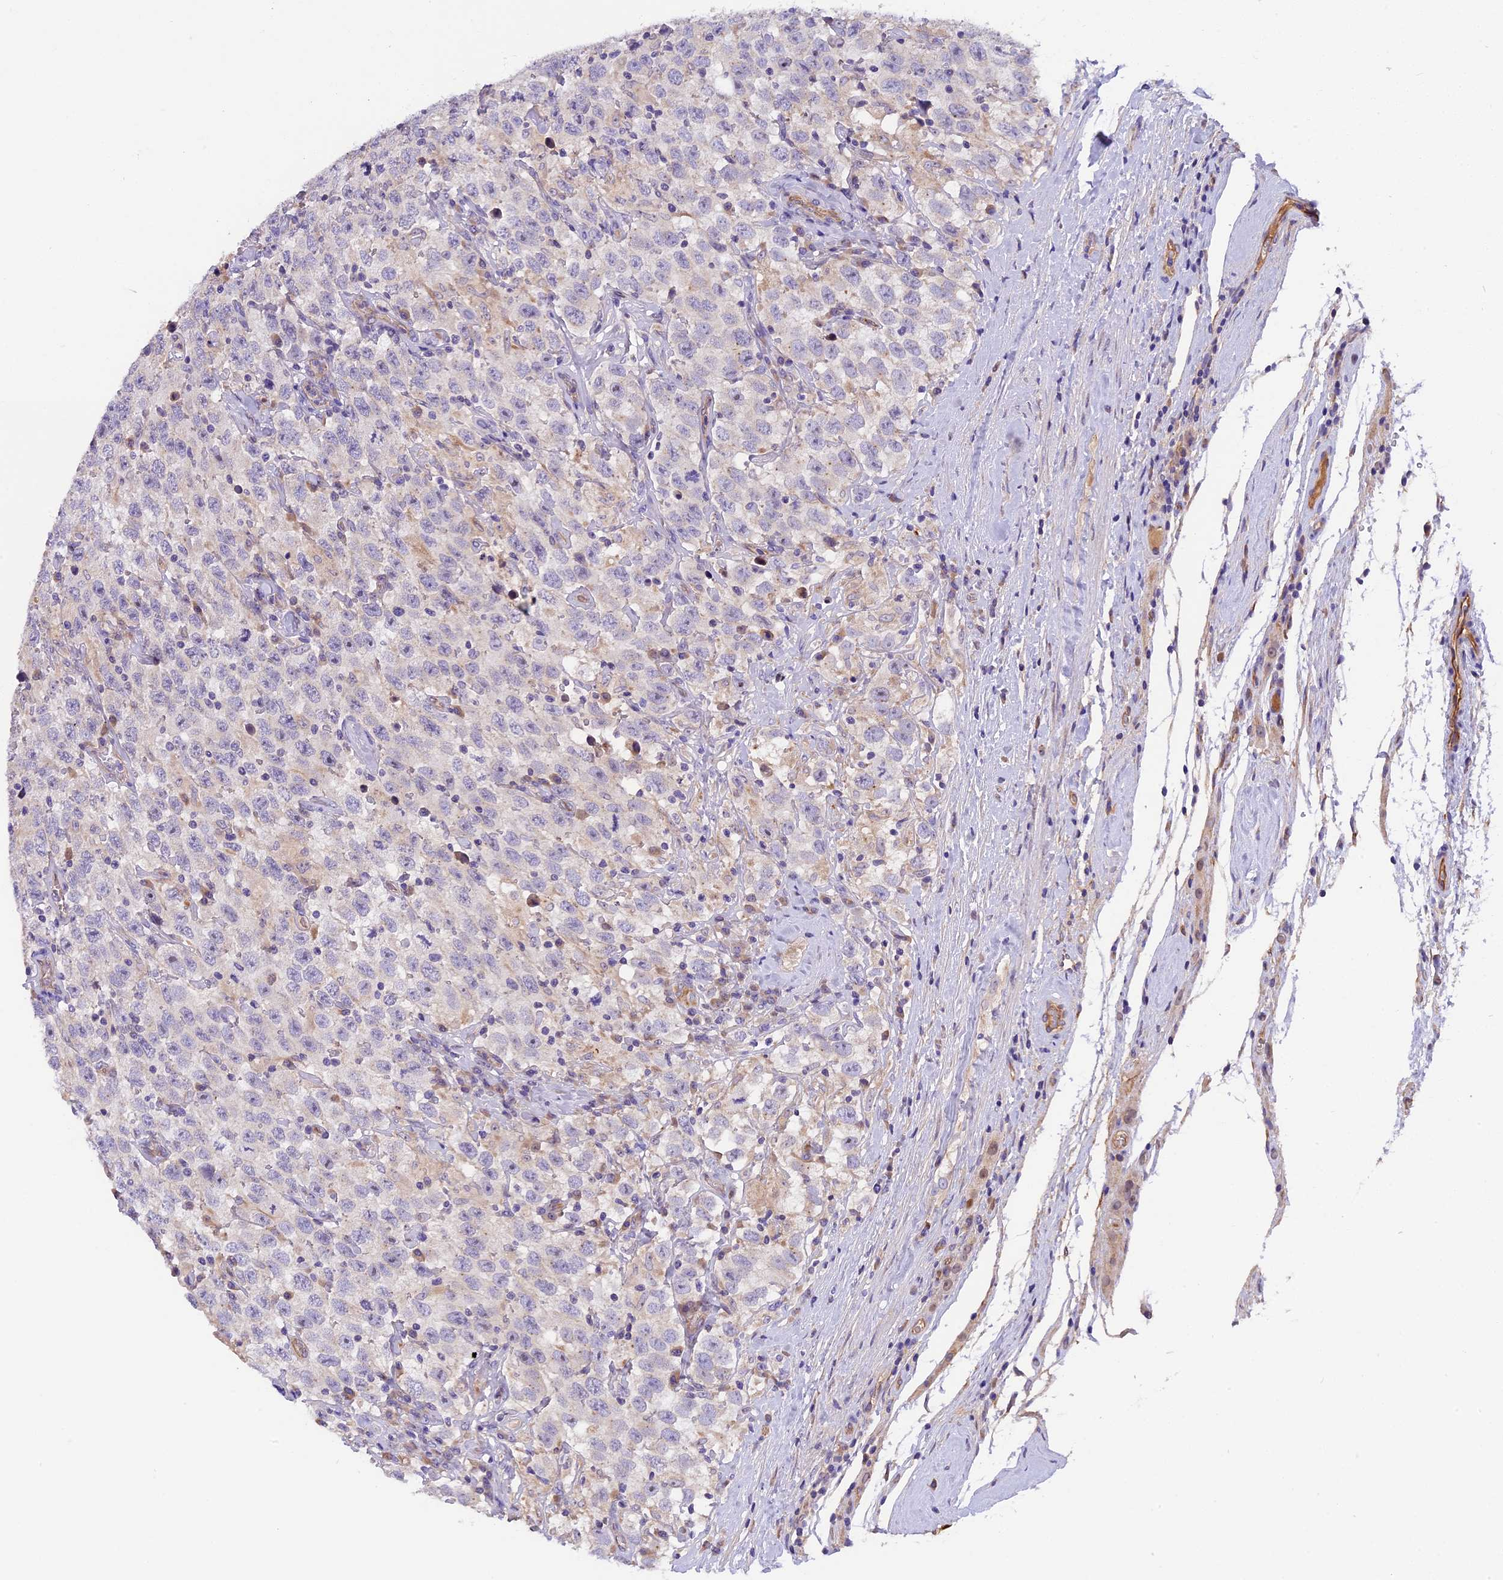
{"staining": {"intensity": "negative", "quantity": "none", "location": "none"}, "tissue": "testis cancer", "cell_type": "Tumor cells", "image_type": "cancer", "snomed": [{"axis": "morphology", "description": "Seminoma, NOS"}, {"axis": "topography", "description": "Testis"}], "caption": "Testis seminoma stained for a protein using IHC demonstrates no positivity tumor cells.", "gene": "CCDC32", "patient": {"sex": "male", "age": 41}}